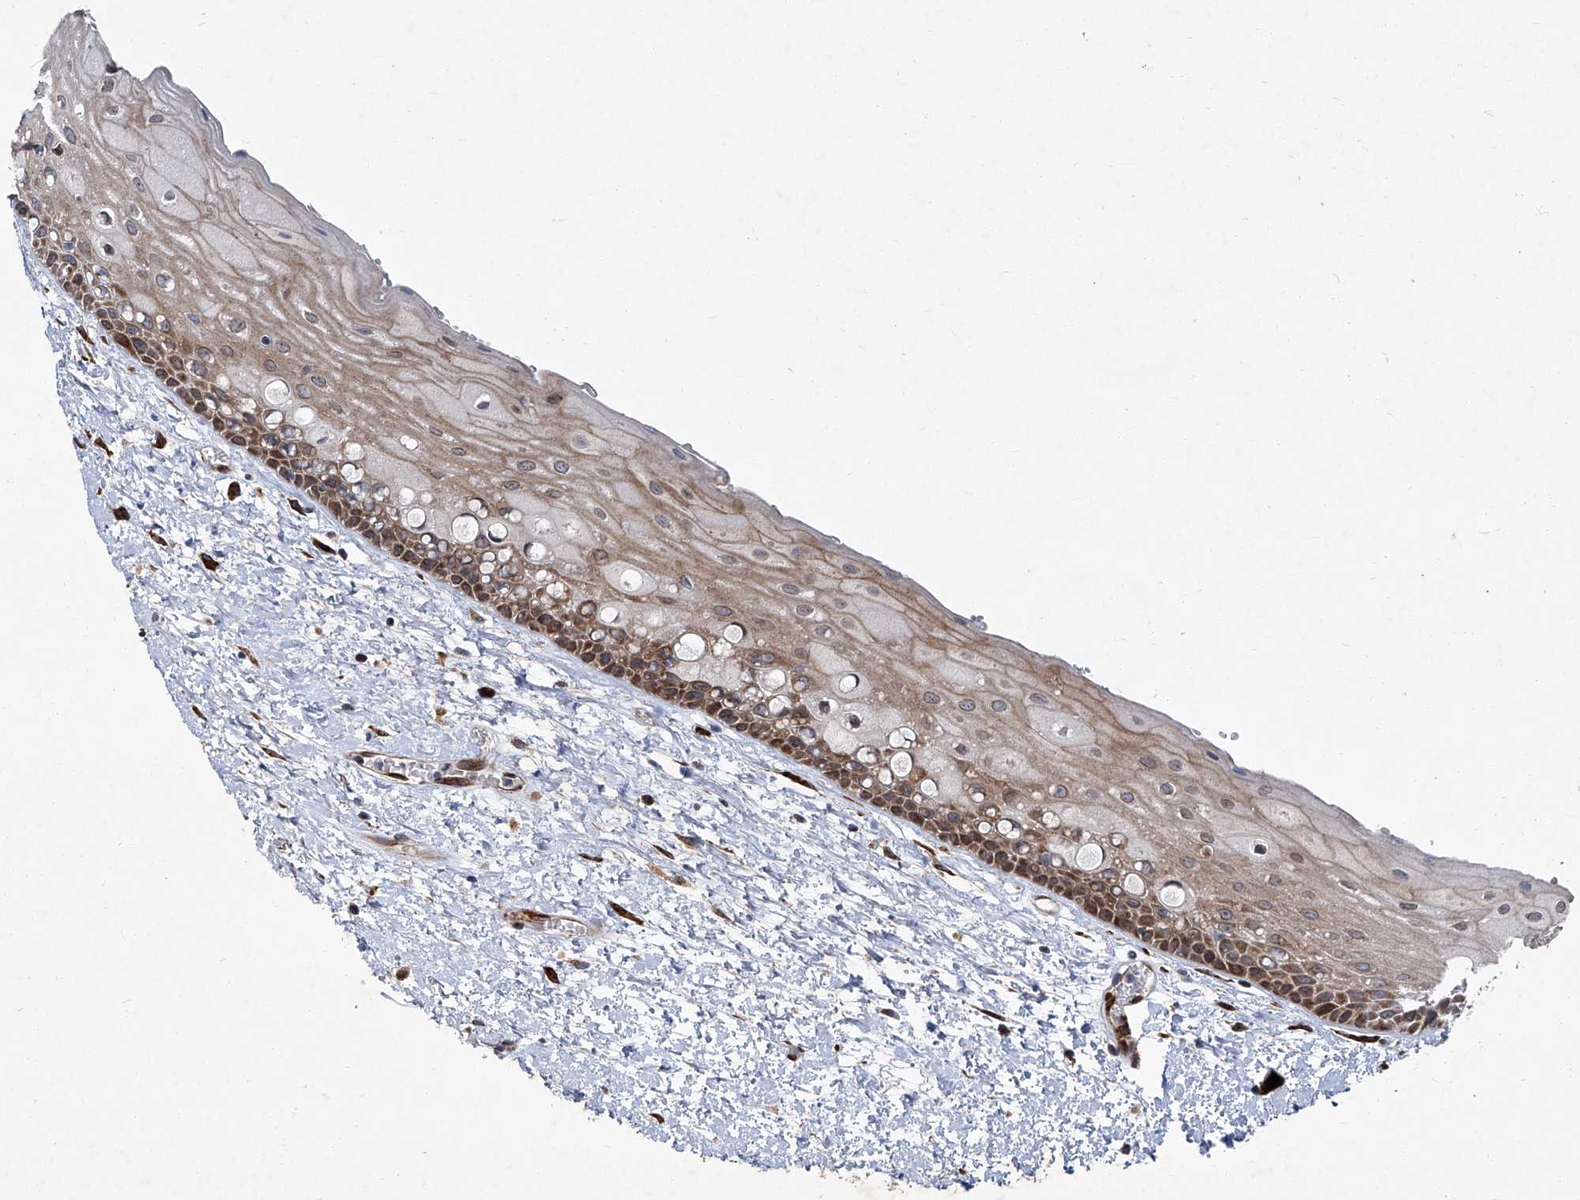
{"staining": {"intensity": "strong", "quantity": ">75%", "location": "cytoplasmic/membranous"}, "tissue": "oral mucosa", "cell_type": "Squamous epithelial cells", "image_type": "normal", "snomed": [{"axis": "morphology", "description": "Normal tissue, NOS"}, {"axis": "topography", "description": "Oral tissue"}], "caption": "DAB (3,3'-diaminobenzidine) immunohistochemical staining of benign oral mucosa displays strong cytoplasmic/membranous protein expression in about >75% of squamous epithelial cells. (Stains: DAB in brown, nuclei in blue, Microscopy: brightfield microscopy at high magnification).", "gene": "GPR132", "patient": {"sex": "female", "age": 76}}